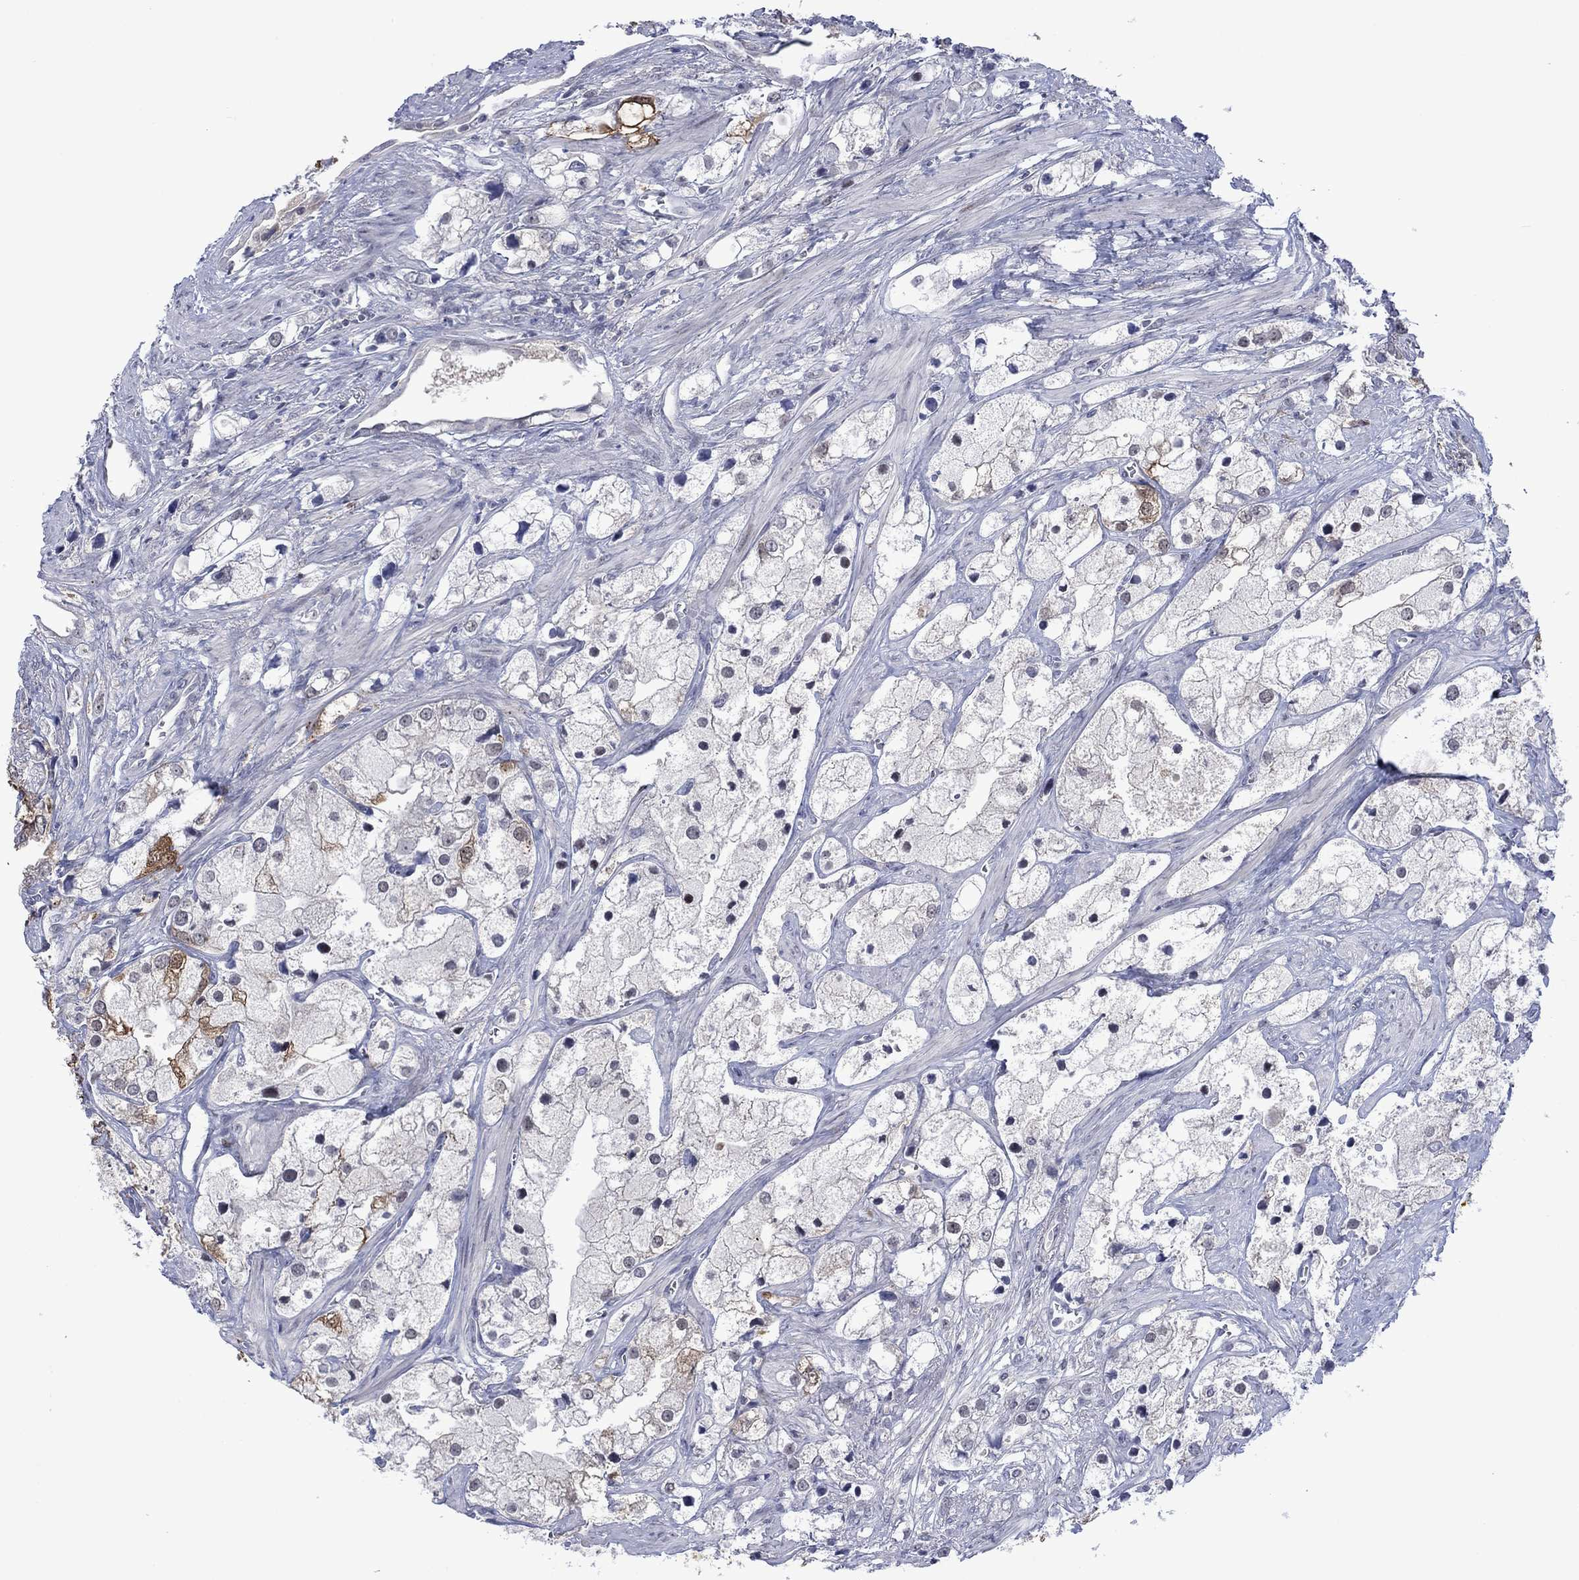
{"staining": {"intensity": "weak", "quantity": "25%-75%", "location": "cytoplasmic/membranous"}, "tissue": "prostate cancer", "cell_type": "Tumor cells", "image_type": "cancer", "snomed": [{"axis": "morphology", "description": "Adenocarcinoma, NOS"}, {"axis": "topography", "description": "Prostate and seminal vesicle, NOS"}, {"axis": "topography", "description": "Prostate"}], "caption": "Immunohistochemical staining of human prostate cancer exhibits weak cytoplasmic/membranous protein staining in about 25%-75% of tumor cells.", "gene": "AGL", "patient": {"sex": "male", "age": 79}}